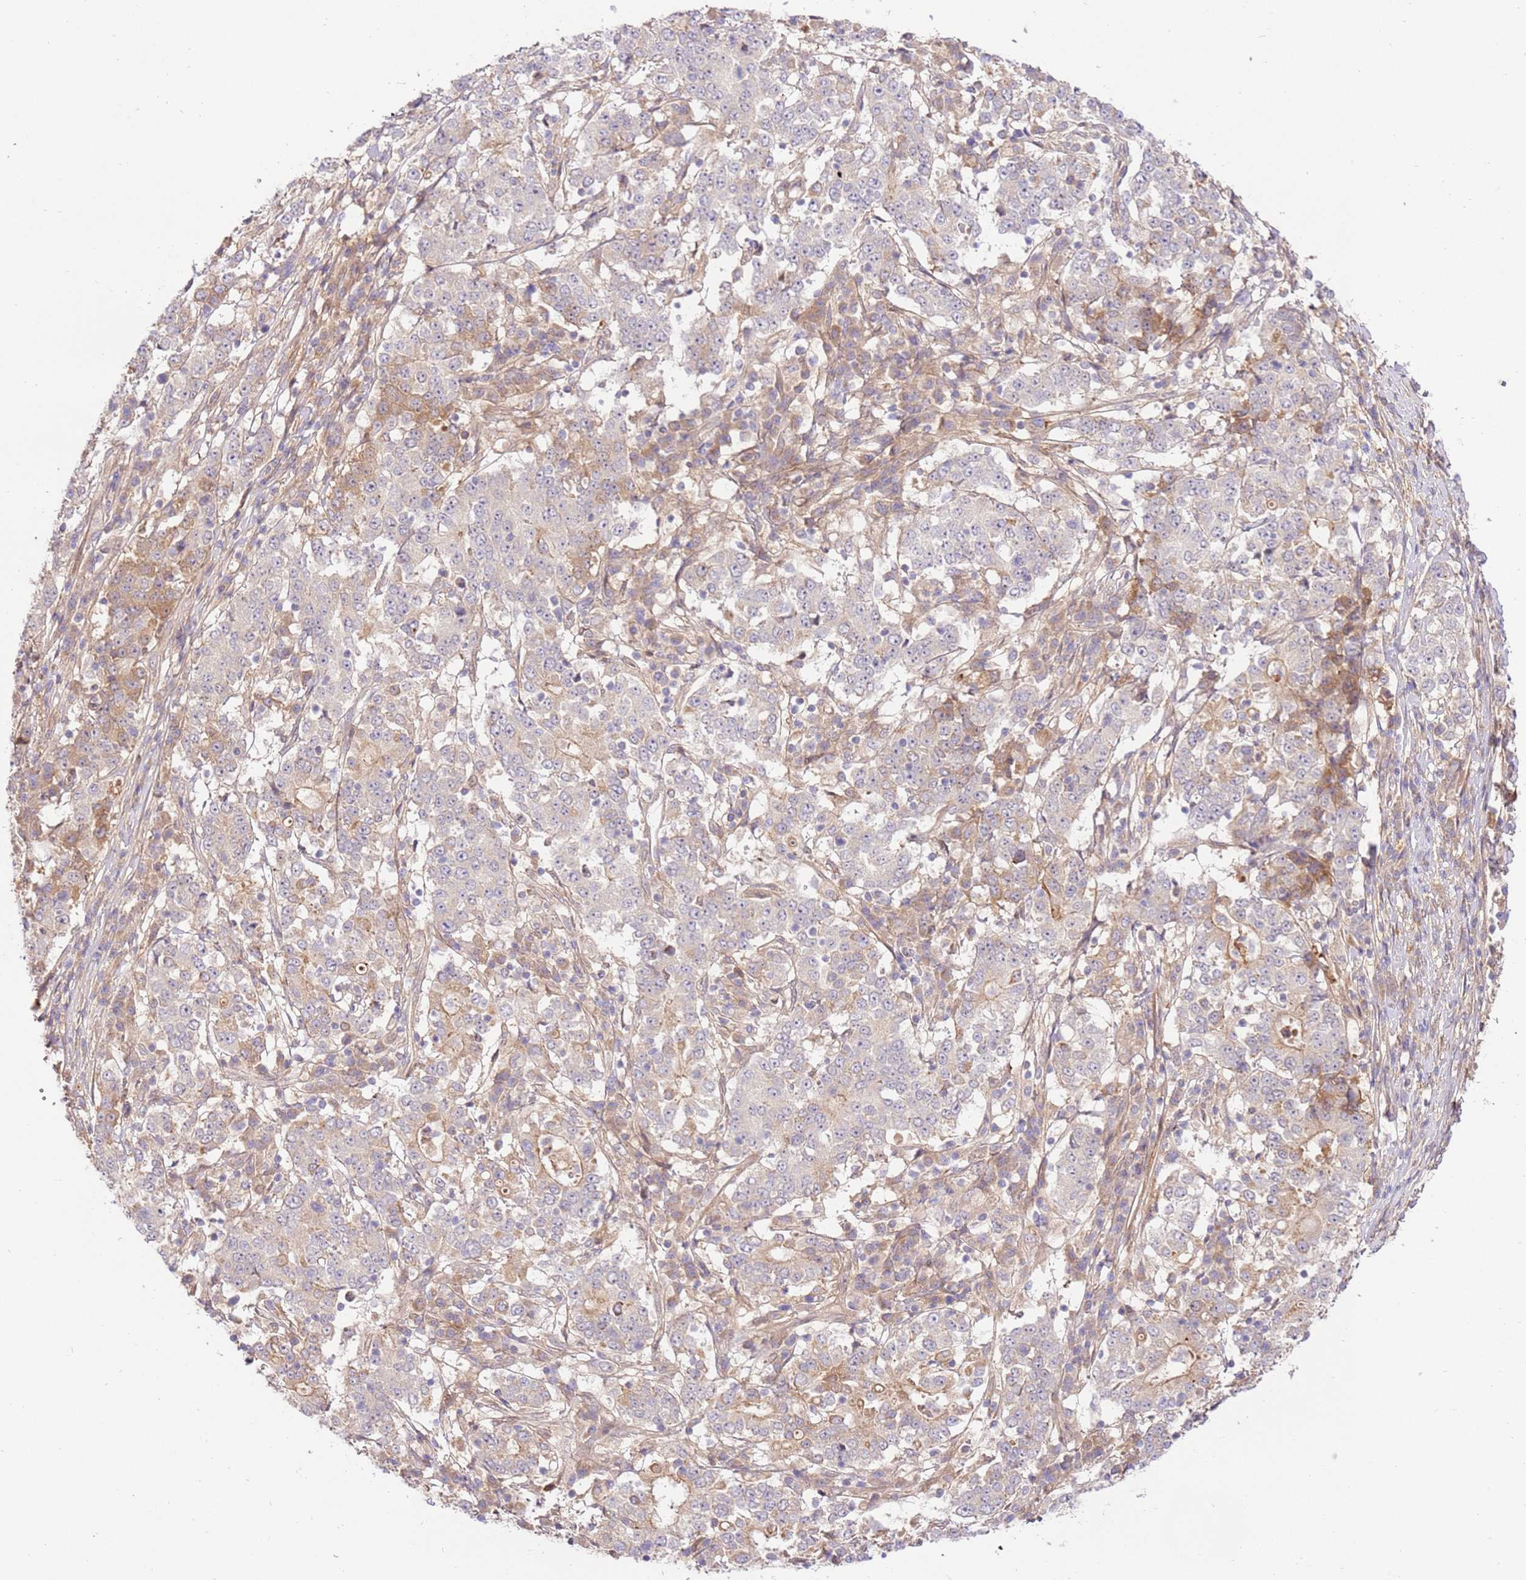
{"staining": {"intensity": "negative", "quantity": "none", "location": "none"}, "tissue": "stomach cancer", "cell_type": "Tumor cells", "image_type": "cancer", "snomed": [{"axis": "morphology", "description": "Adenocarcinoma, NOS"}, {"axis": "topography", "description": "Stomach"}], "caption": "Immunohistochemical staining of adenocarcinoma (stomach) shows no significant expression in tumor cells.", "gene": "C8G", "patient": {"sex": "male", "age": 59}}